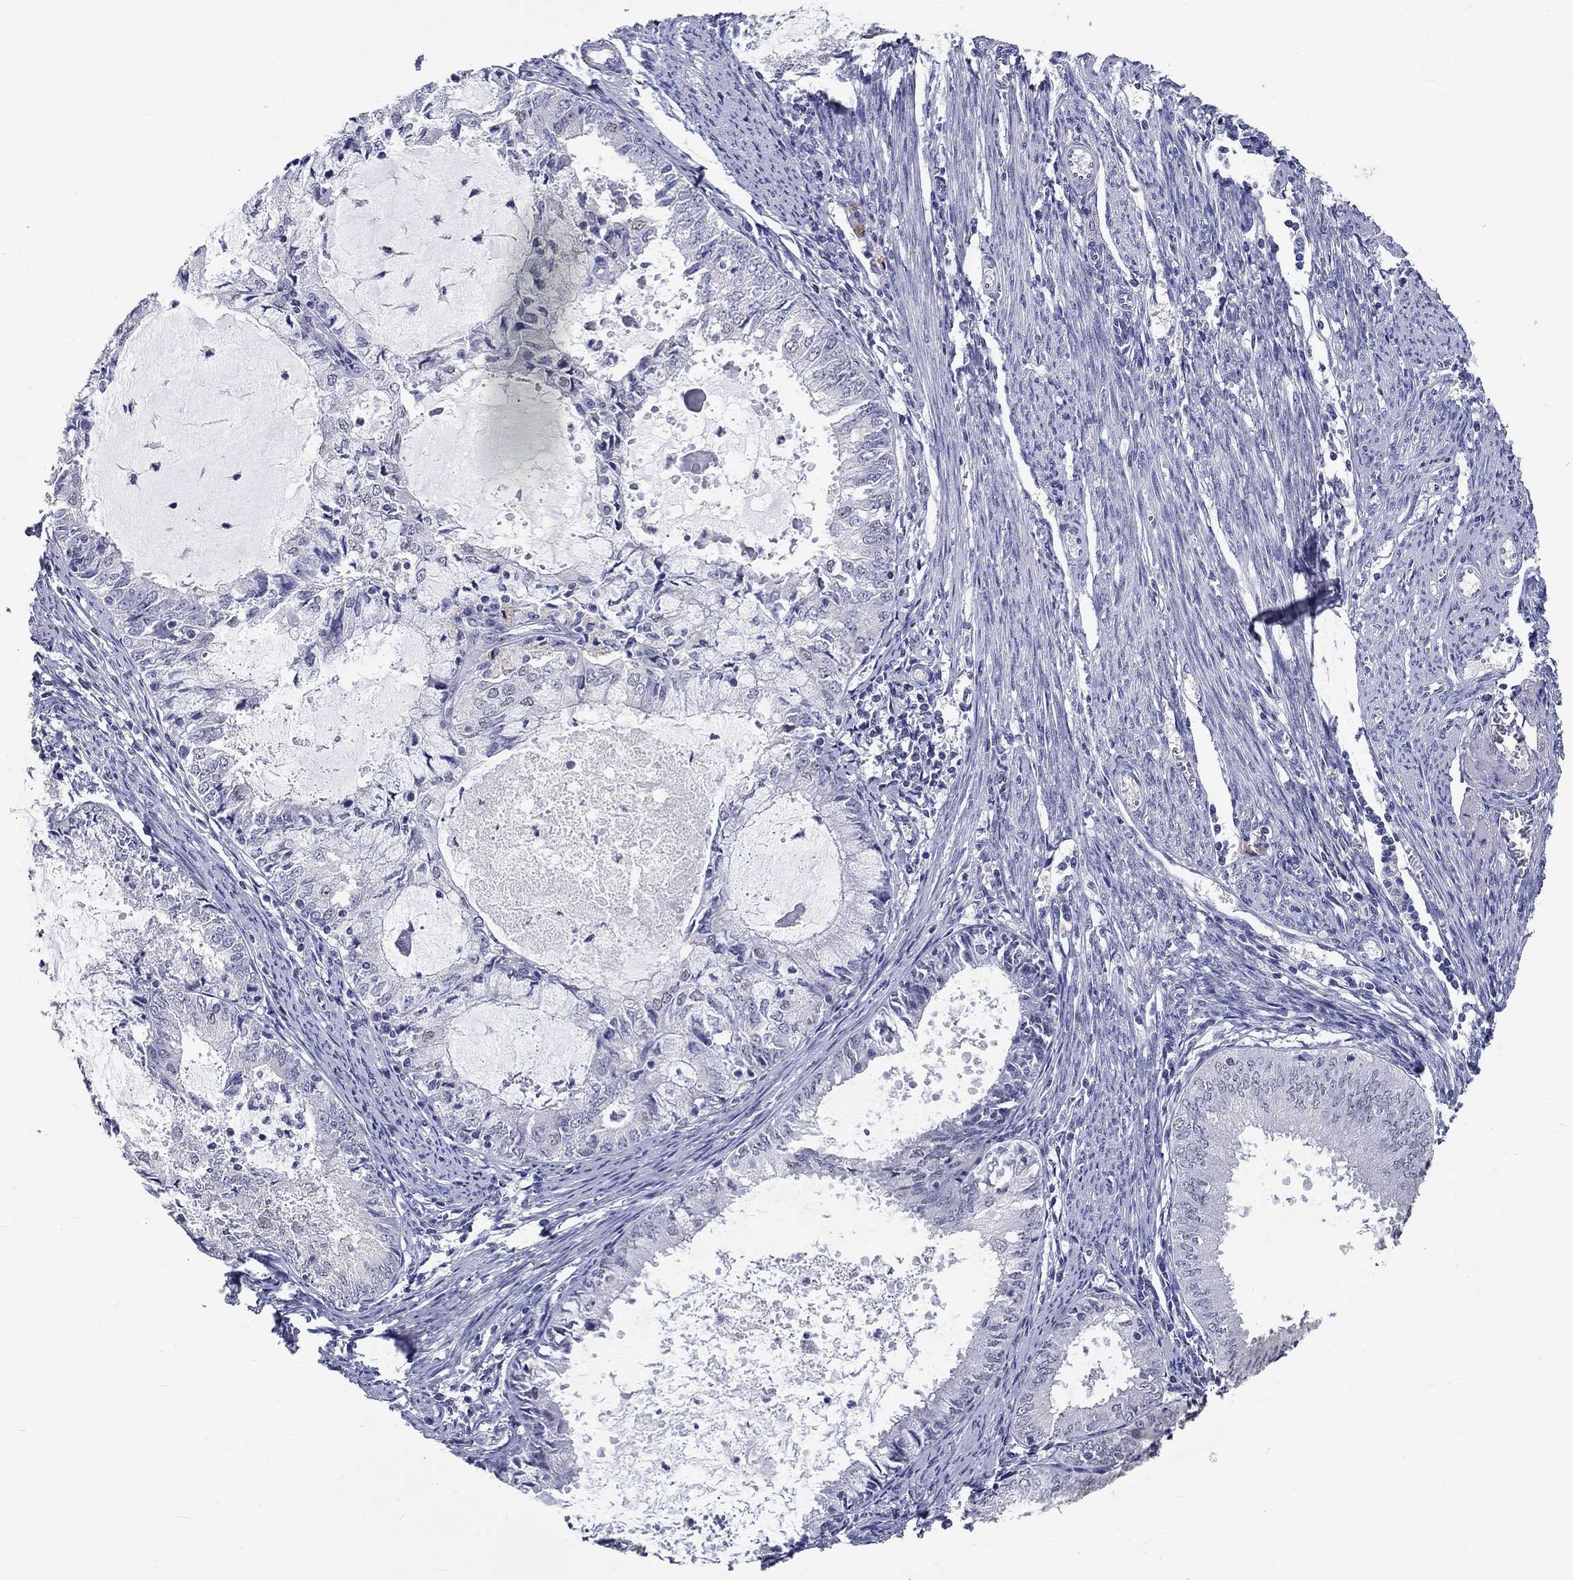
{"staining": {"intensity": "negative", "quantity": "none", "location": "none"}, "tissue": "endometrial cancer", "cell_type": "Tumor cells", "image_type": "cancer", "snomed": [{"axis": "morphology", "description": "Adenocarcinoma, NOS"}, {"axis": "topography", "description": "Endometrium"}], "caption": "An immunohistochemistry micrograph of endometrial cancer (adenocarcinoma) is shown. There is no staining in tumor cells of endometrial cancer (adenocarcinoma).", "gene": "GRIN1", "patient": {"sex": "female", "age": 57}}